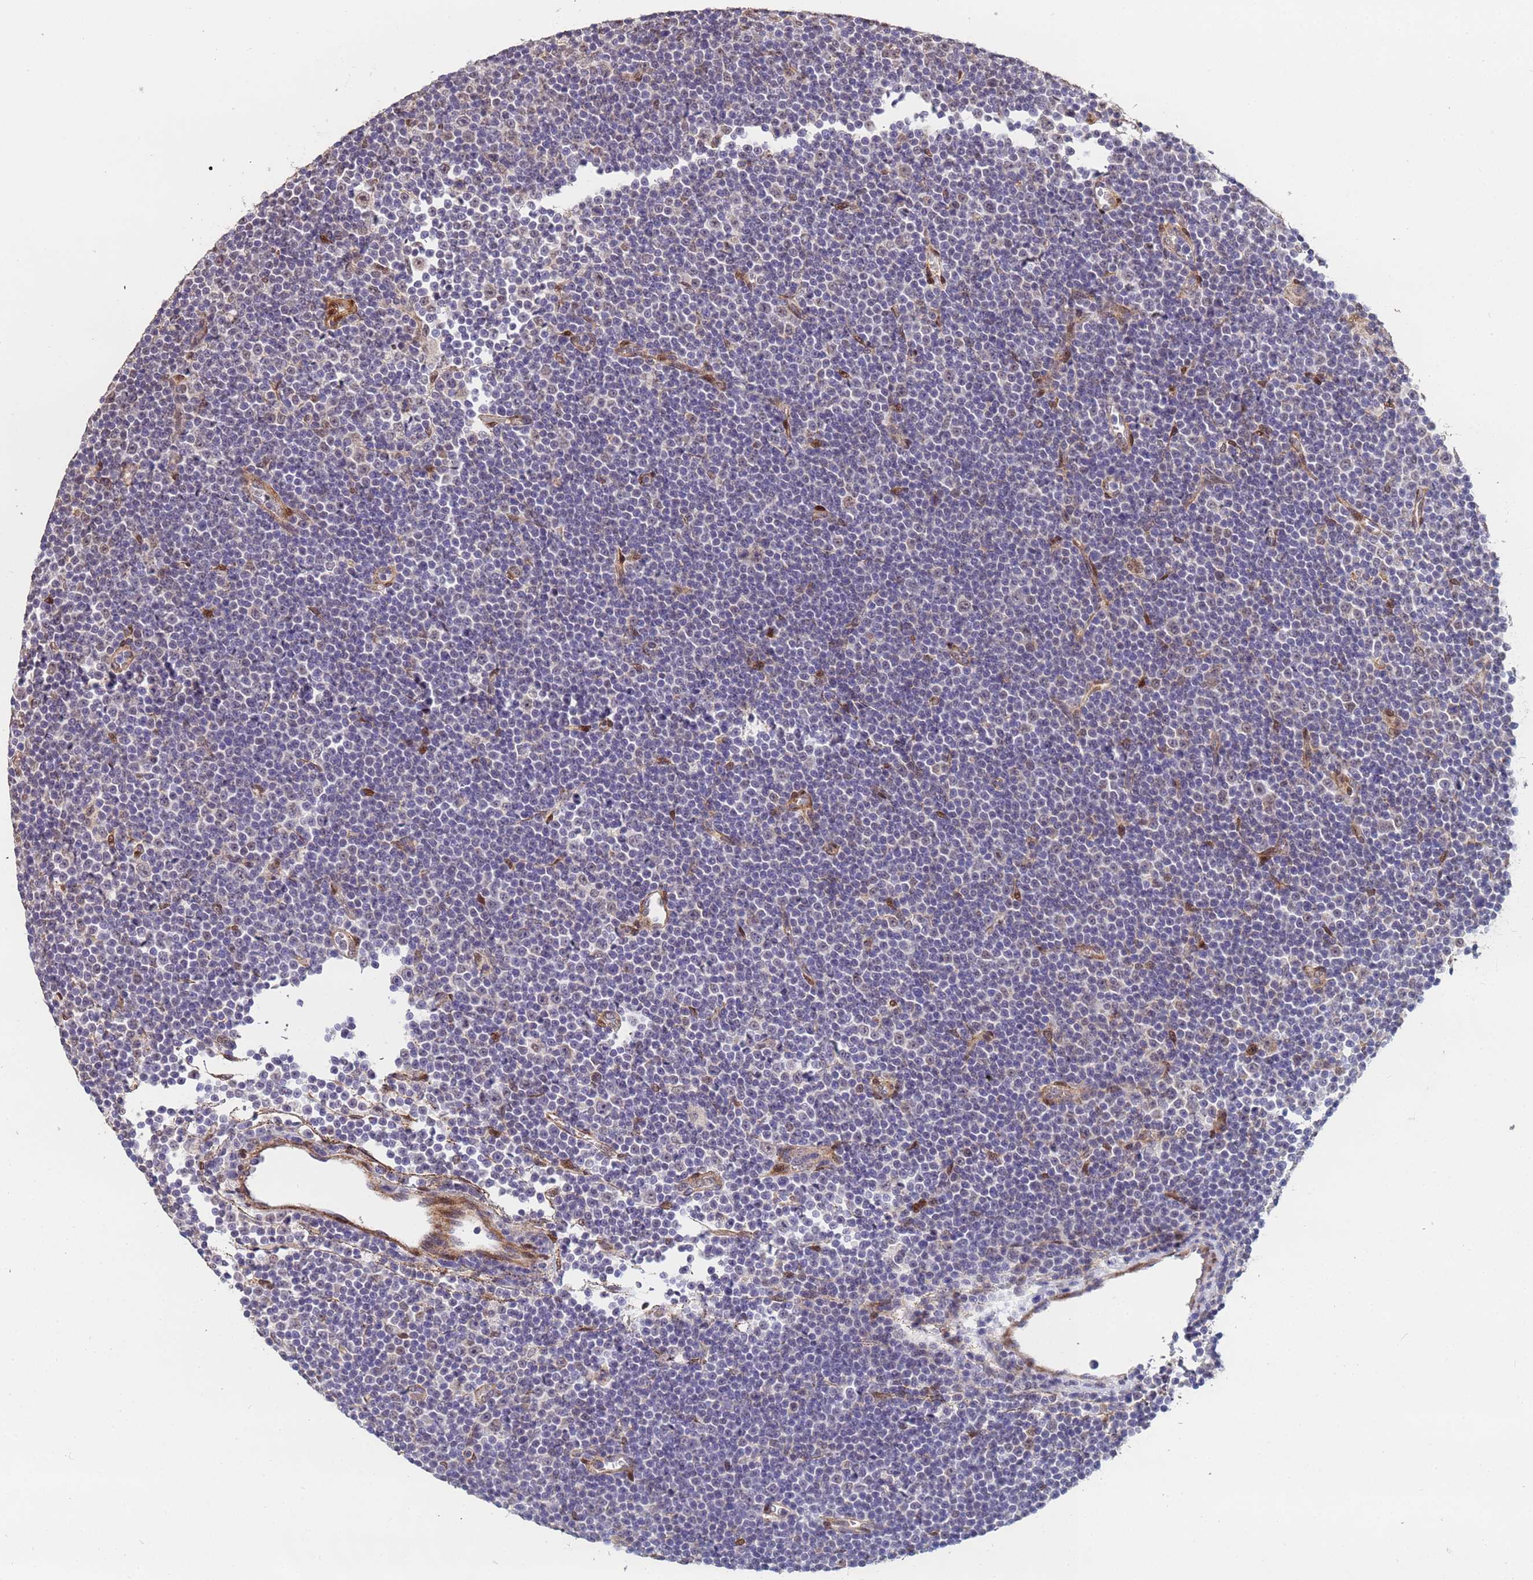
{"staining": {"intensity": "weak", "quantity": "<25%", "location": "nuclear"}, "tissue": "lymphoma", "cell_type": "Tumor cells", "image_type": "cancer", "snomed": [{"axis": "morphology", "description": "Malignant lymphoma, non-Hodgkin's type, Low grade"}, {"axis": "topography", "description": "Lymph node"}], "caption": "An image of low-grade malignant lymphoma, non-Hodgkin's type stained for a protein shows no brown staining in tumor cells. (DAB IHC with hematoxylin counter stain).", "gene": "TRIP6", "patient": {"sex": "female", "age": 67}}